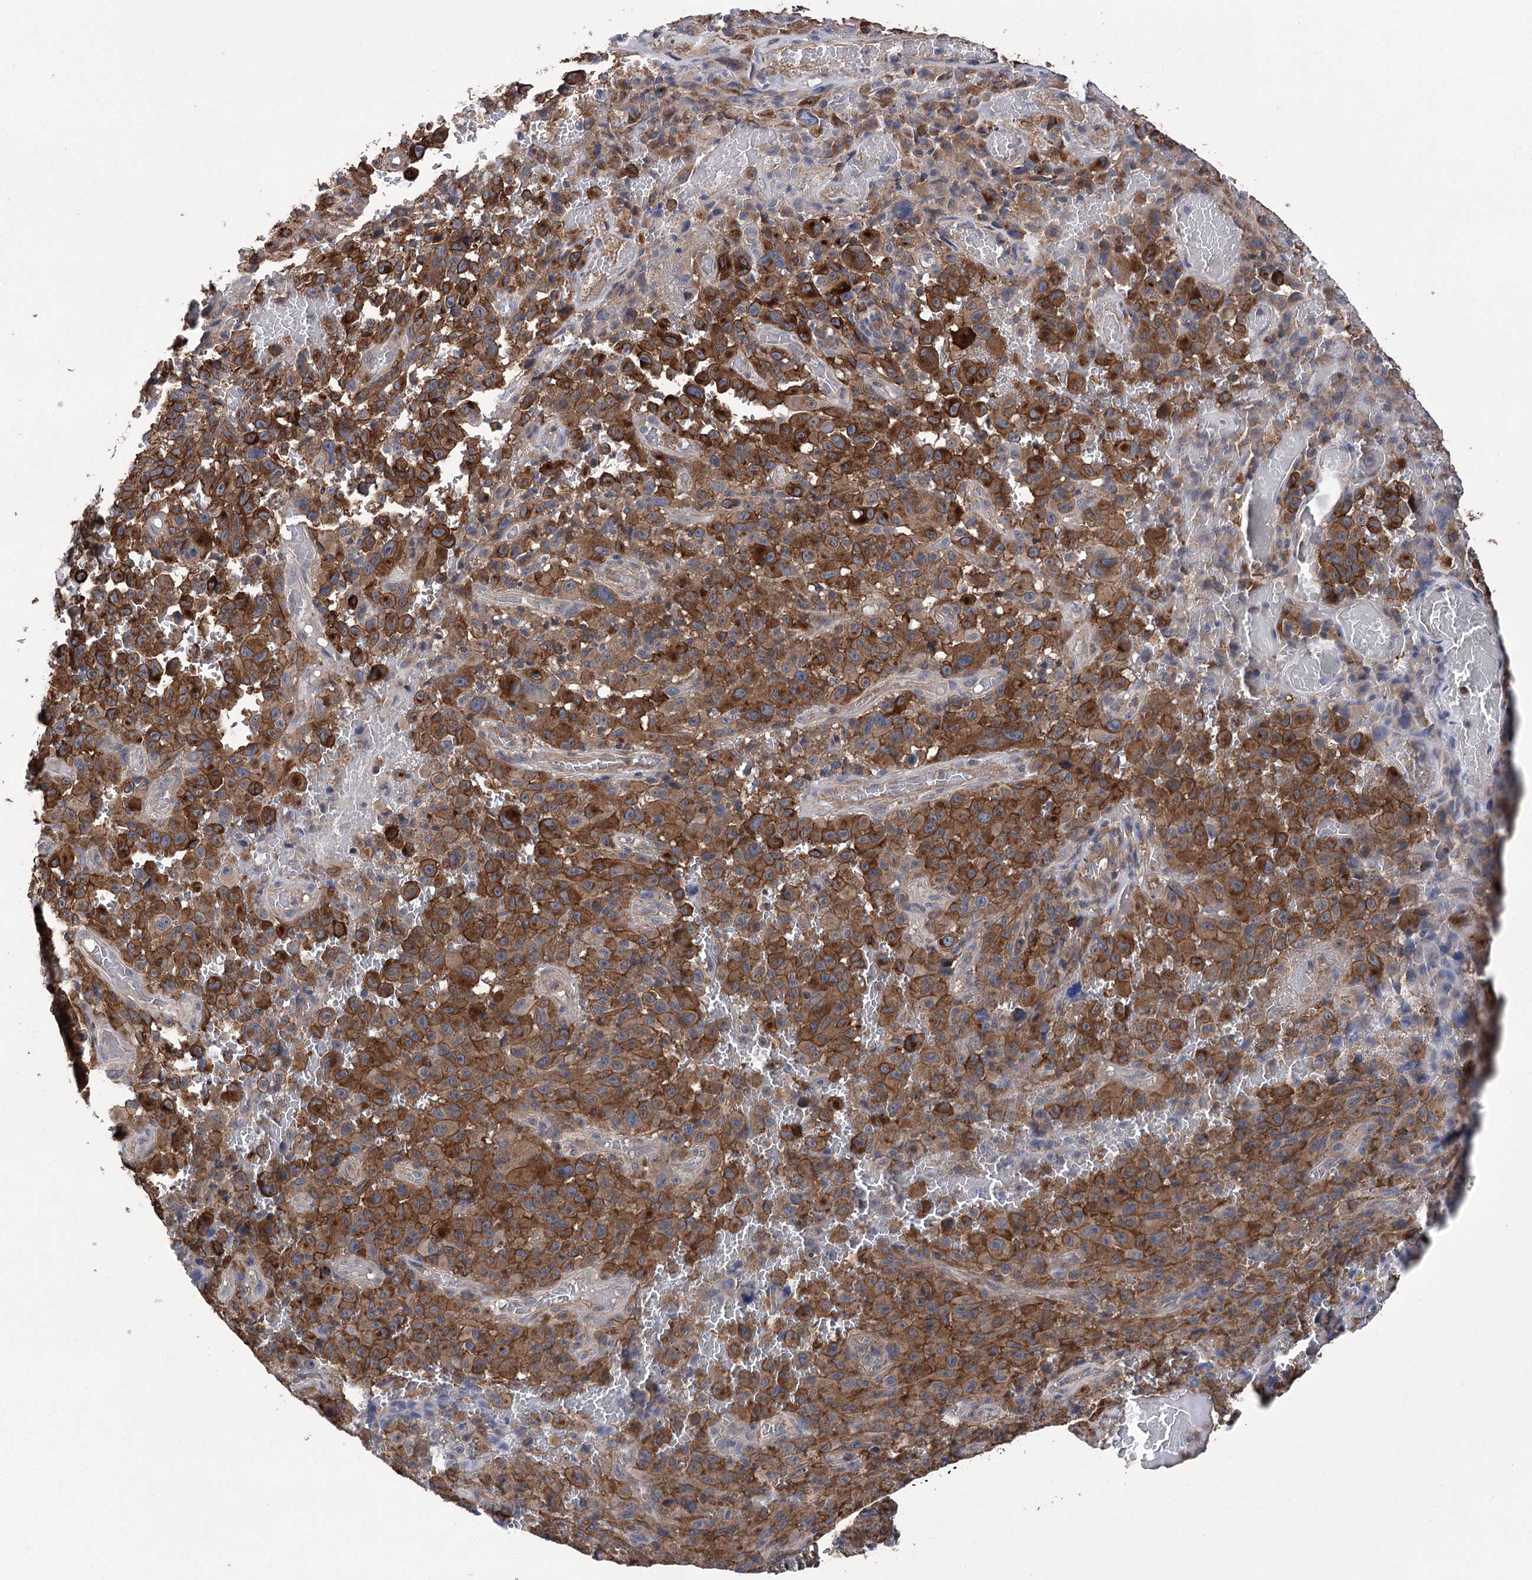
{"staining": {"intensity": "strong", "quantity": "25%-75%", "location": "cytoplasmic/membranous"}, "tissue": "melanoma", "cell_type": "Tumor cells", "image_type": "cancer", "snomed": [{"axis": "morphology", "description": "Malignant melanoma, NOS"}, {"axis": "topography", "description": "Skin"}], "caption": "Immunohistochemical staining of human melanoma reveals strong cytoplasmic/membranous protein expression in approximately 25%-75% of tumor cells.", "gene": "DPP3", "patient": {"sex": "female", "age": 82}}